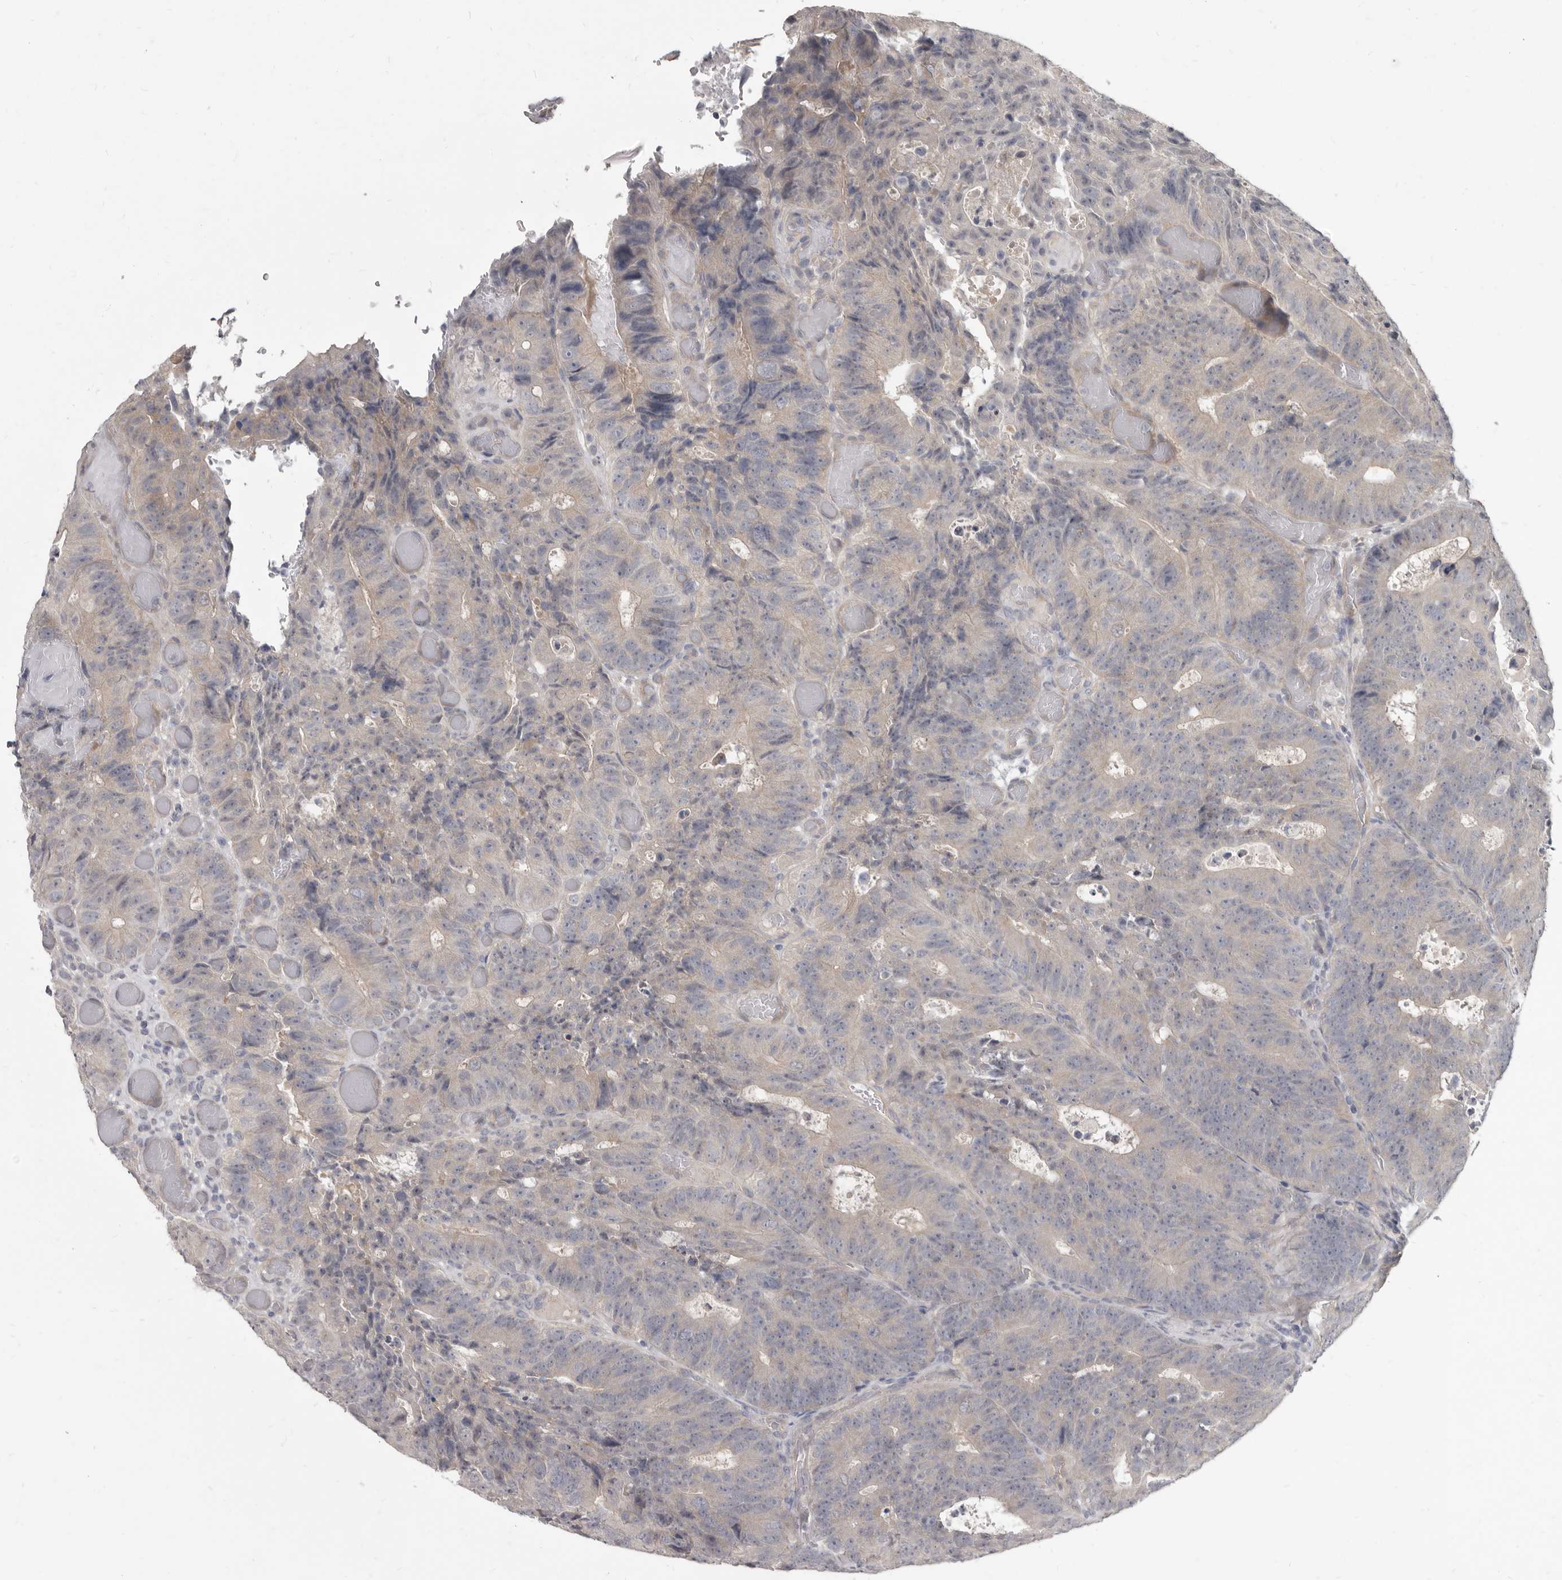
{"staining": {"intensity": "negative", "quantity": "none", "location": "none"}, "tissue": "colorectal cancer", "cell_type": "Tumor cells", "image_type": "cancer", "snomed": [{"axis": "morphology", "description": "Adenocarcinoma, NOS"}, {"axis": "topography", "description": "Colon"}], "caption": "This is a image of immunohistochemistry (IHC) staining of colorectal cancer (adenocarcinoma), which shows no positivity in tumor cells.", "gene": "GSK3B", "patient": {"sex": "male", "age": 87}}